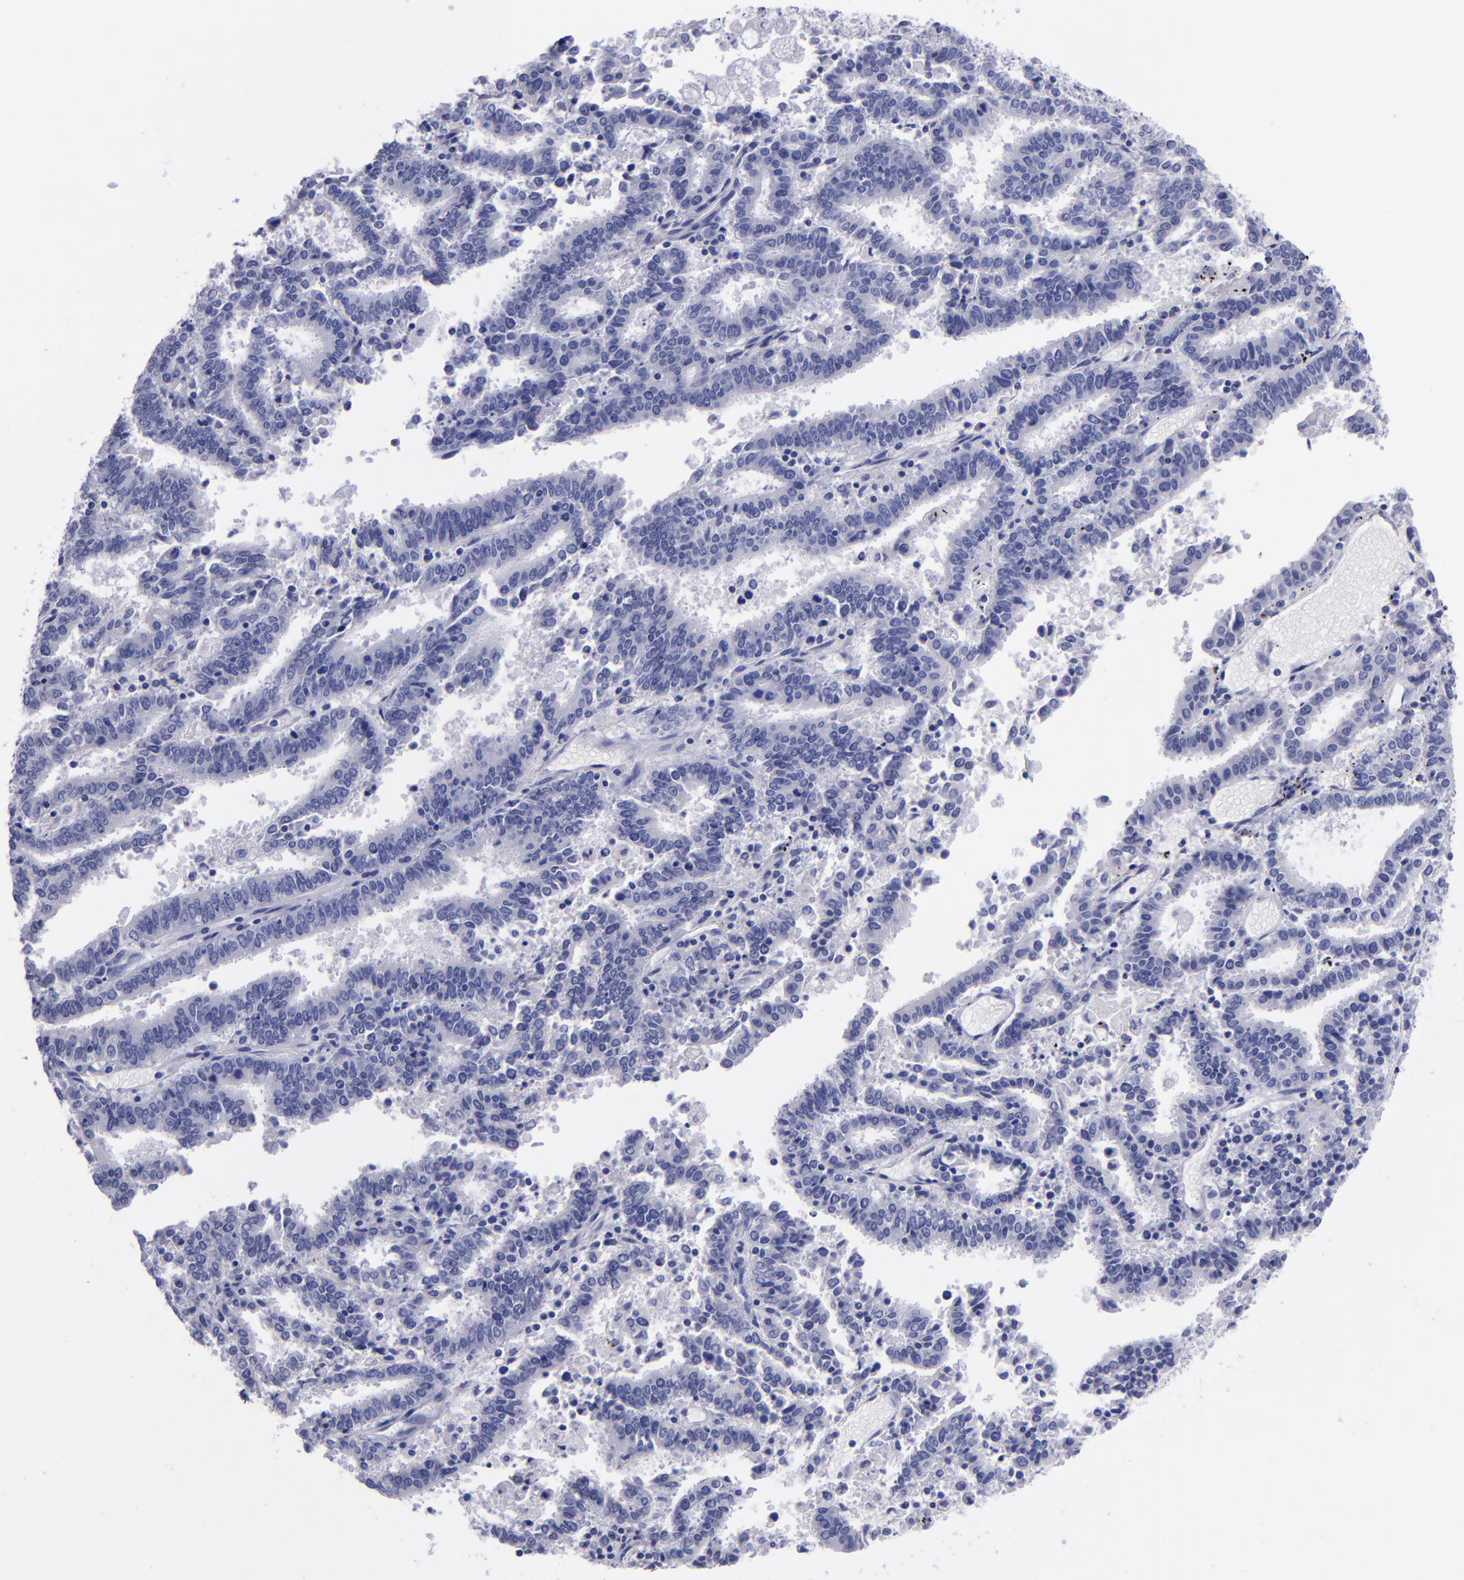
{"staining": {"intensity": "negative", "quantity": "none", "location": "none"}, "tissue": "endometrial cancer", "cell_type": "Tumor cells", "image_type": "cancer", "snomed": [{"axis": "morphology", "description": "Adenocarcinoma, NOS"}, {"axis": "topography", "description": "Uterus"}], "caption": "A high-resolution image shows IHC staining of endometrial cancer, which displays no significant expression in tumor cells.", "gene": "SV2A", "patient": {"sex": "female", "age": 83}}